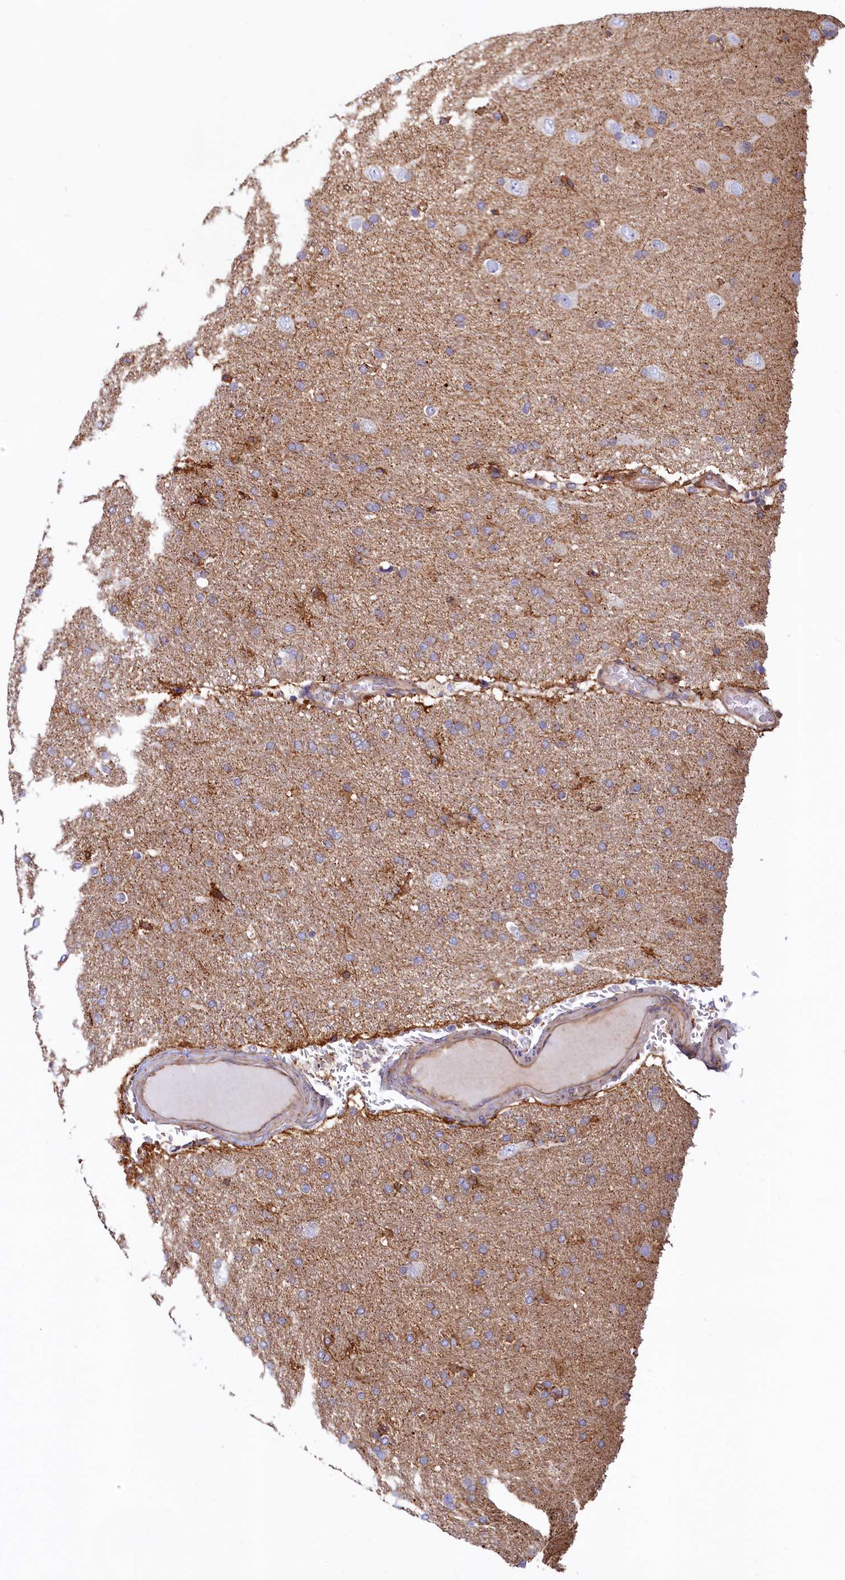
{"staining": {"intensity": "weak", "quantity": "25%-75%", "location": "cytoplasmic/membranous"}, "tissue": "glioma", "cell_type": "Tumor cells", "image_type": "cancer", "snomed": [{"axis": "morphology", "description": "Glioma, malignant, High grade"}, {"axis": "topography", "description": "Brain"}], "caption": "Weak cytoplasmic/membranous positivity is seen in approximately 25%-75% of tumor cells in malignant glioma (high-grade).", "gene": "ASTE1", "patient": {"sex": "male", "age": 72}}